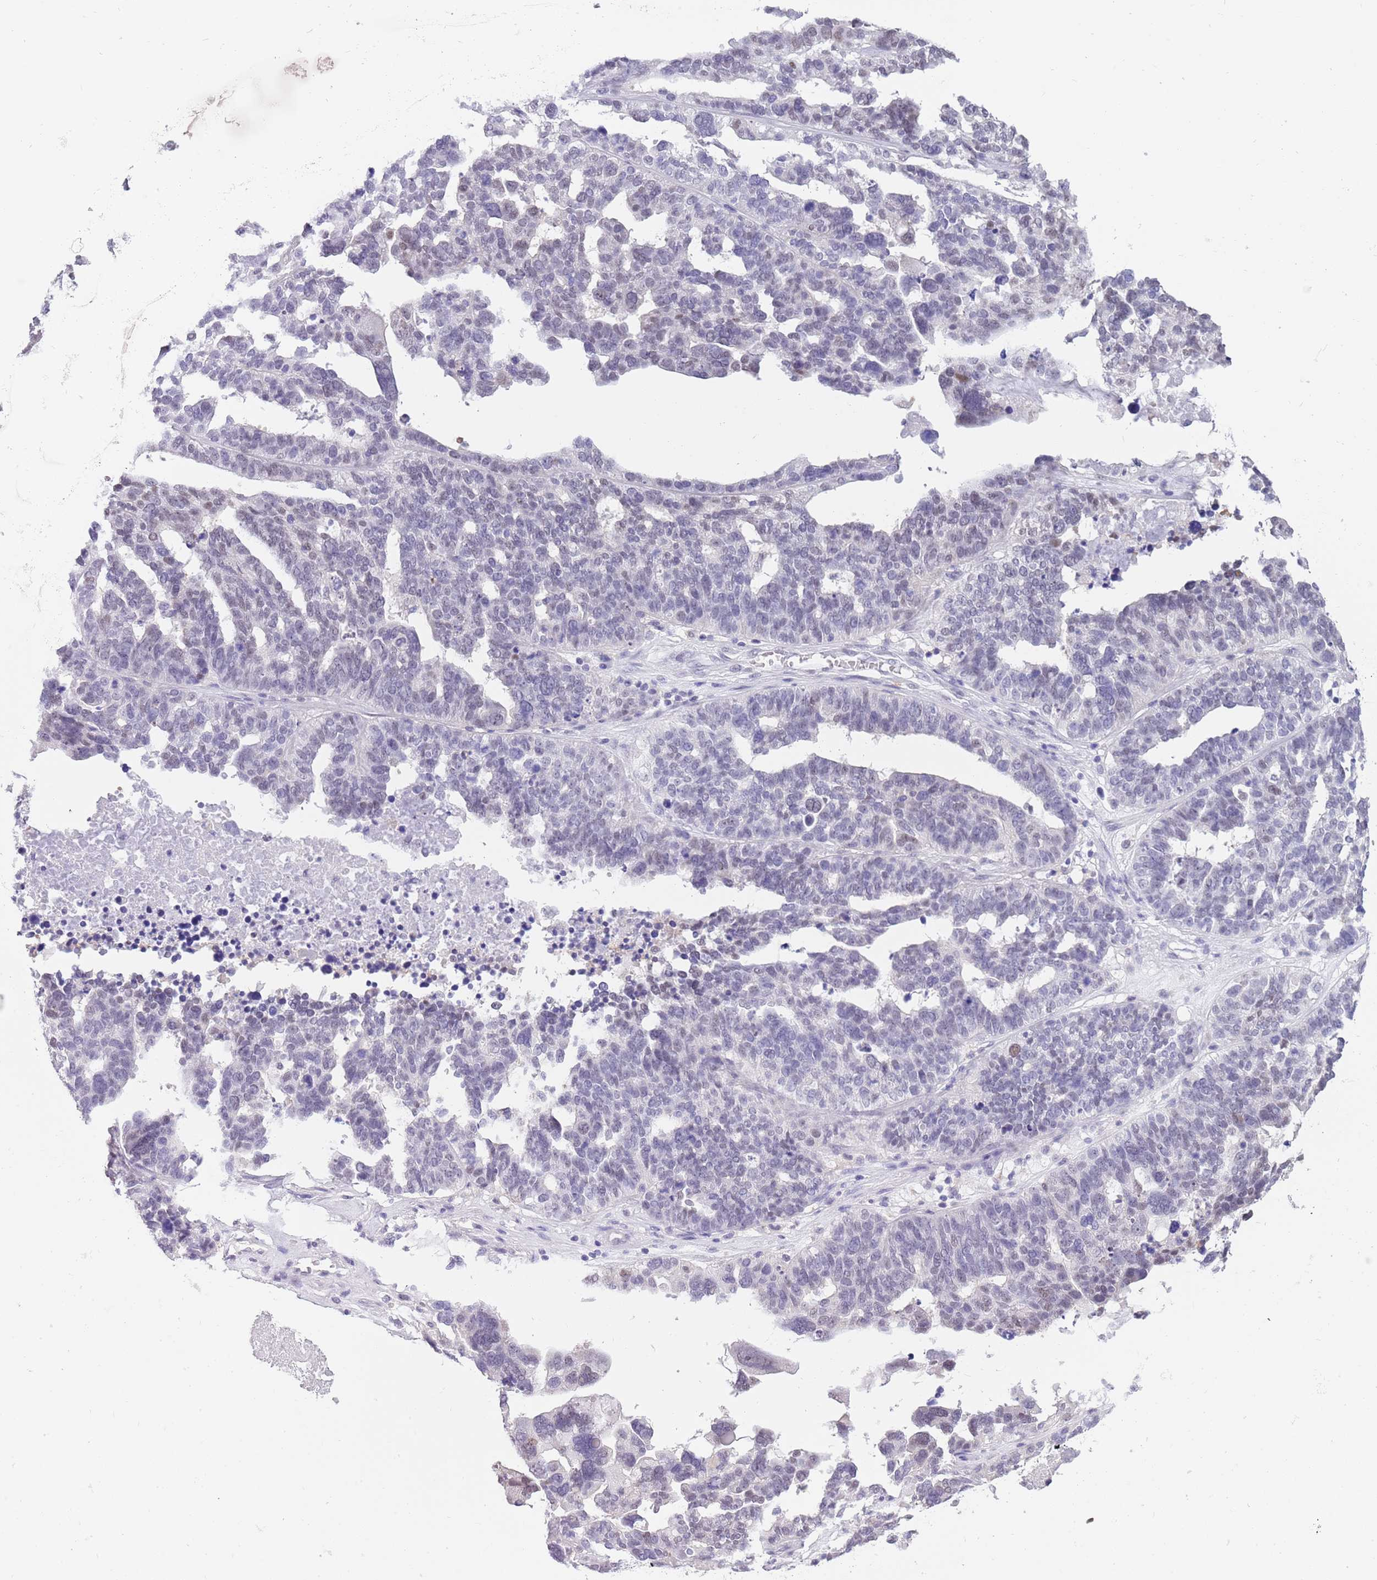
{"staining": {"intensity": "weak", "quantity": "<25%", "location": "nuclear"}, "tissue": "ovarian cancer", "cell_type": "Tumor cells", "image_type": "cancer", "snomed": [{"axis": "morphology", "description": "Cystadenocarcinoma, serous, NOS"}, {"axis": "topography", "description": "Ovary"}], "caption": "Tumor cells show no significant protein expression in ovarian cancer.", "gene": "PPP1R17", "patient": {"sex": "female", "age": 59}}